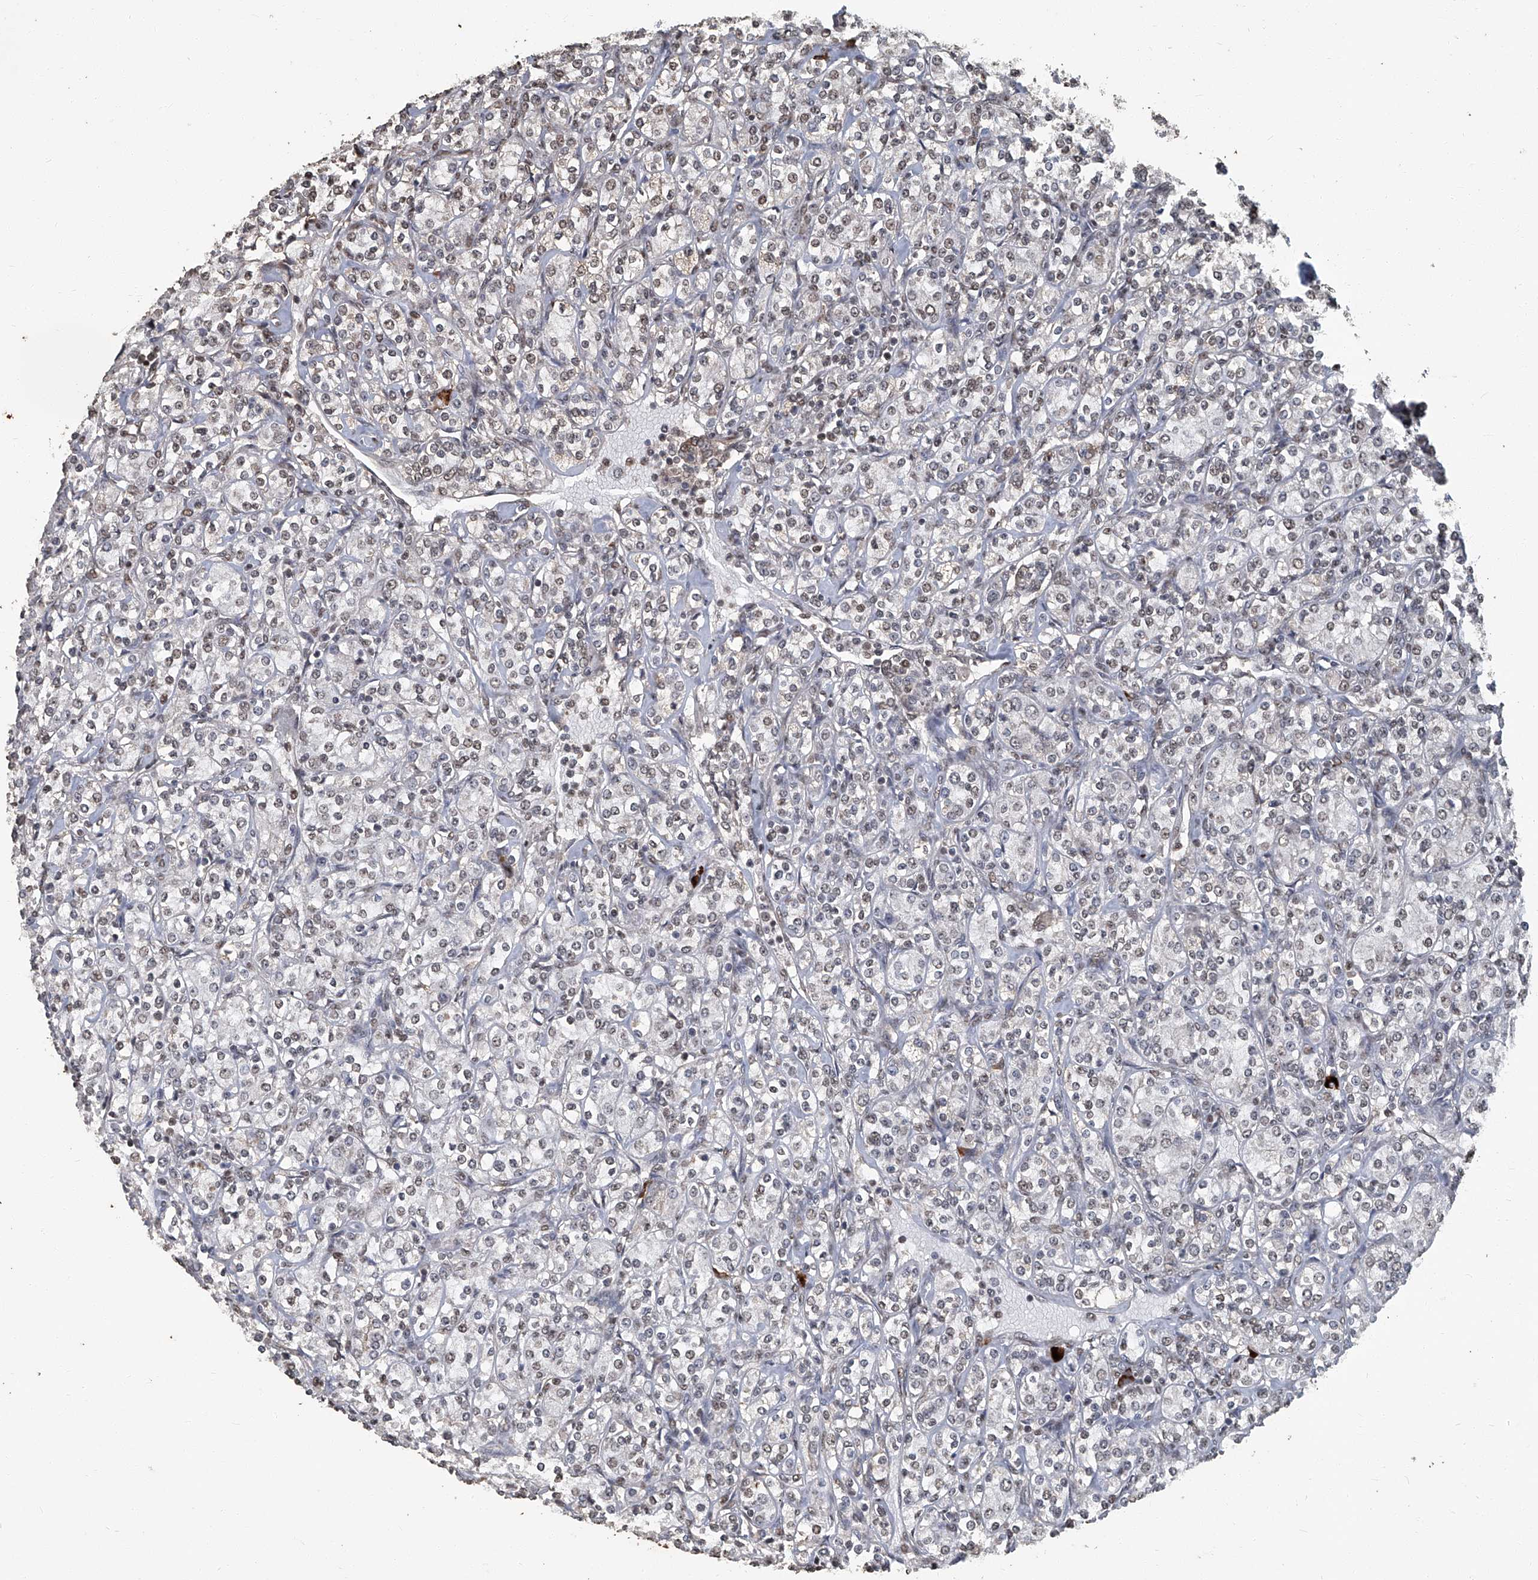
{"staining": {"intensity": "weak", "quantity": ">75%", "location": "nuclear"}, "tissue": "renal cancer", "cell_type": "Tumor cells", "image_type": "cancer", "snomed": [{"axis": "morphology", "description": "Adenocarcinoma, NOS"}, {"axis": "topography", "description": "Kidney"}], "caption": "Approximately >75% of tumor cells in adenocarcinoma (renal) exhibit weak nuclear protein expression as visualized by brown immunohistochemical staining.", "gene": "GPR132", "patient": {"sex": "male", "age": 77}}